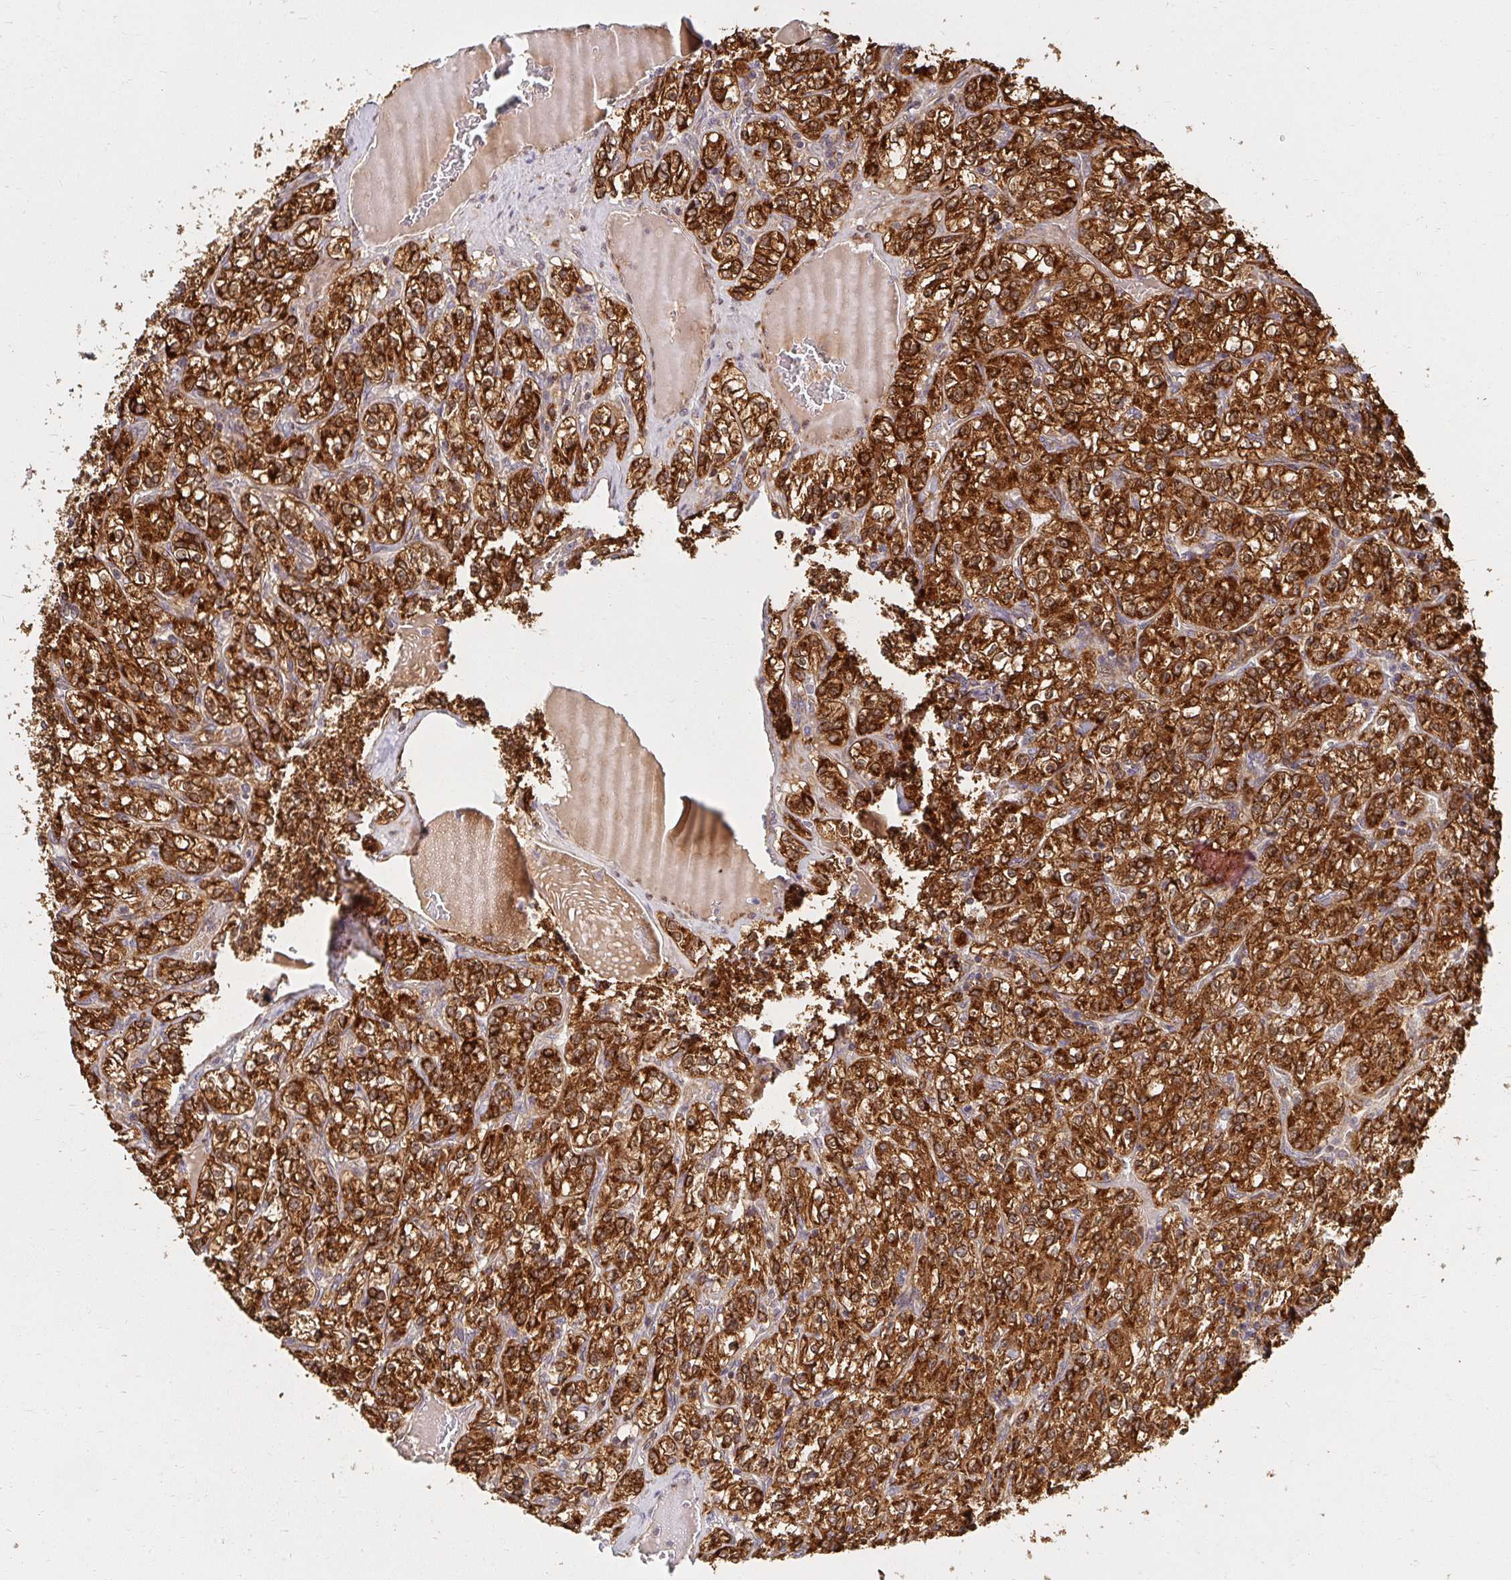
{"staining": {"intensity": "strong", "quantity": ">75%", "location": "cytoplasmic/membranous"}, "tissue": "renal cancer", "cell_type": "Tumor cells", "image_type": "cancer", "snomed": [{"axis": "morphology", "description": "Adenocarcinoma, NOS"}, {"axis": "topography", "description": "Kidney"}], "caption": "Renal adenocarcinoma stained with a protein marker shows strong staining in tumor cells.", "gene": "BTF3", "patient": {"sex": "male", "age": 77}}